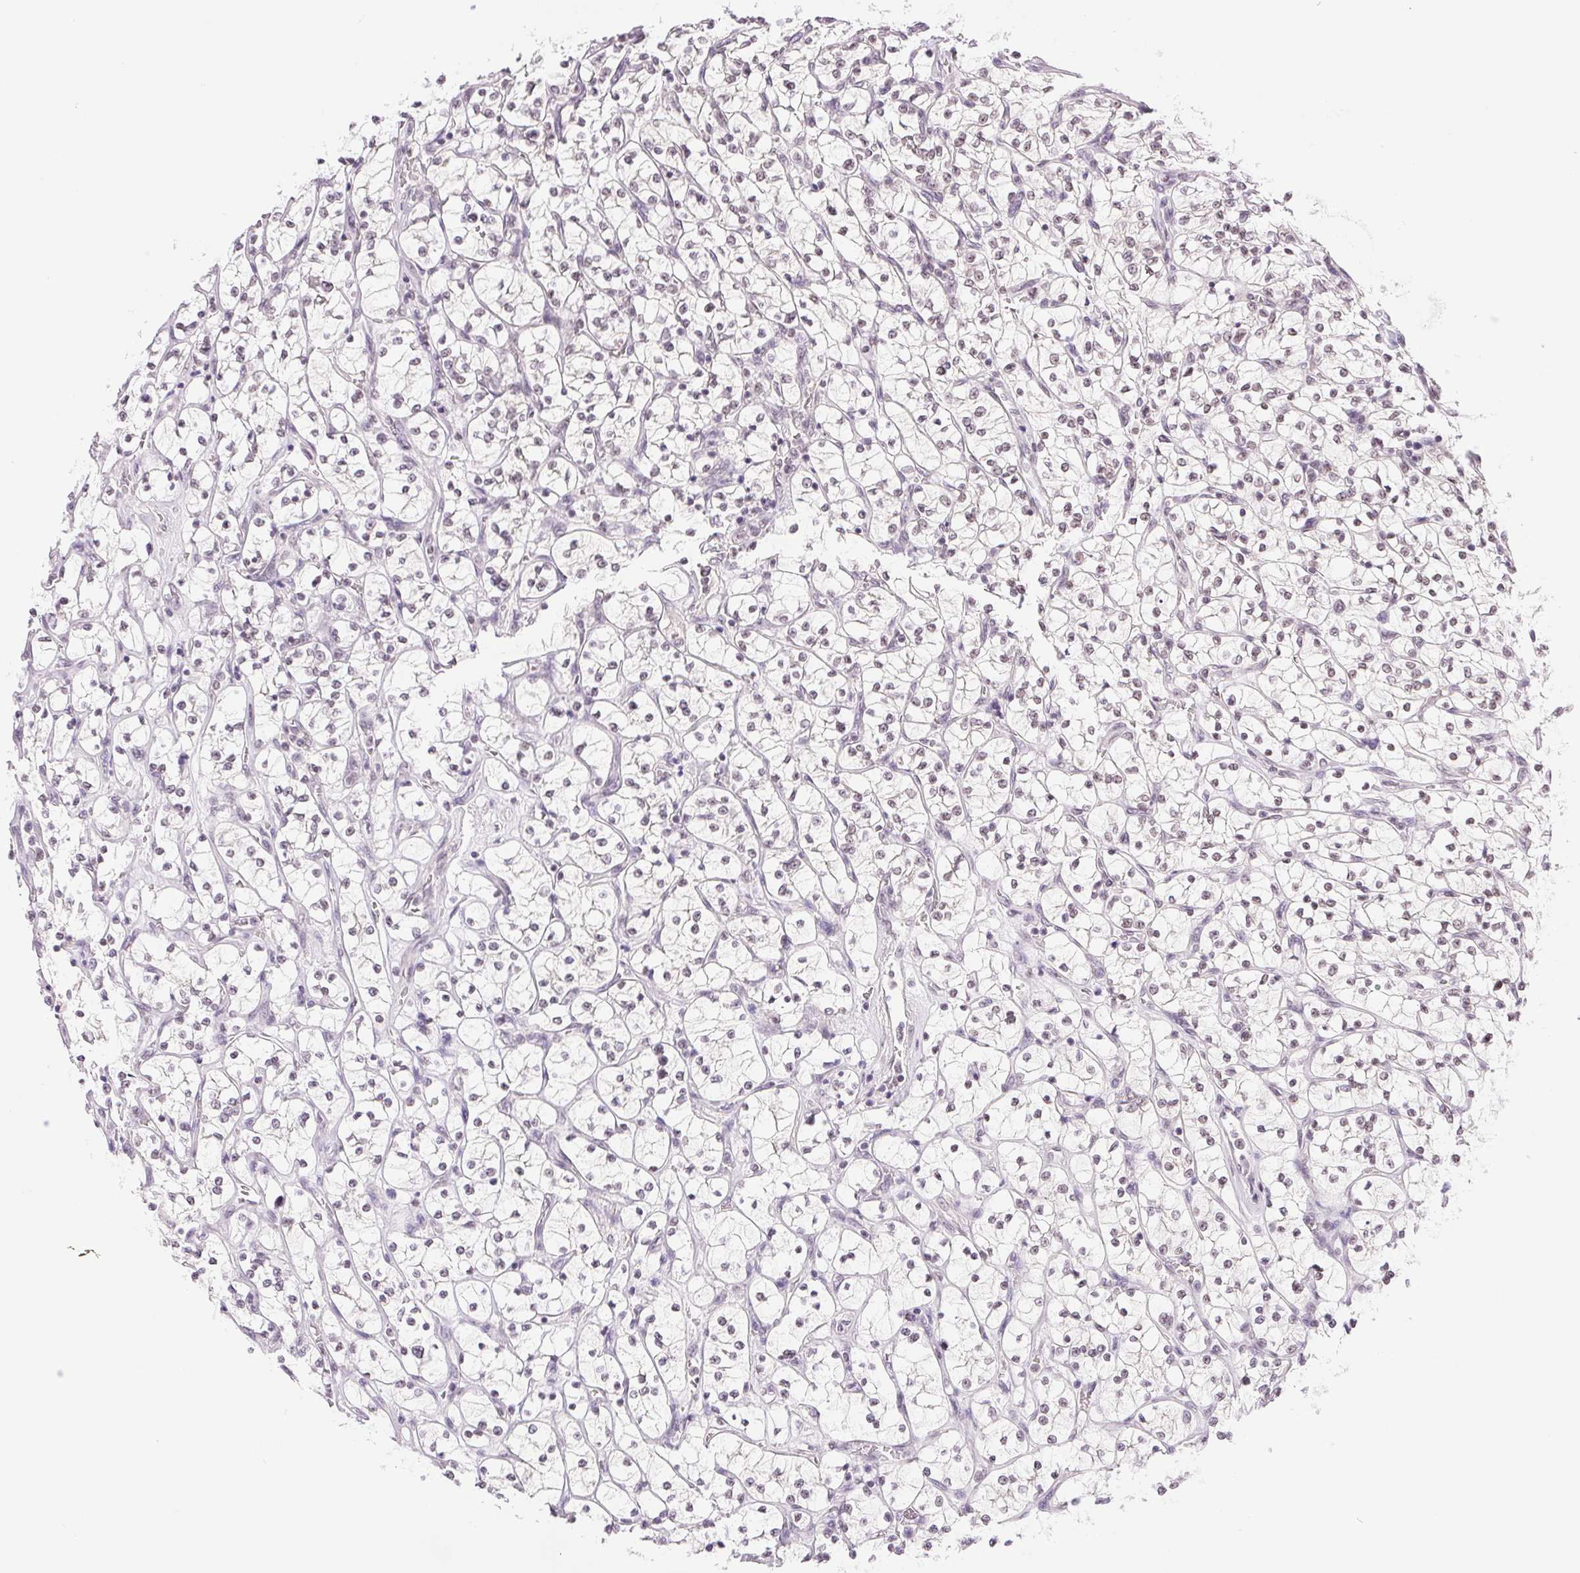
{"staining": {"intensity": "weak", "quantity": "<25%", "location": "nuclear"}, "tissue": "renal cancer", "cell_type": "Tumor cells", "image_type": "cancer", "snomed": [{"axis": "morphology", "description": "Adenocarcinoma, NOS"}, {"axis": "topography", "description": "Kidney"}], "caption": "High magnification brightfield microscopy of renal cancer stained with DAB (brown) and counterstained with hematoxylin (blue): tumor cells show no significant positivity. (DAB IHC visualized using brightfield microscopy, high magnification).", "gene": "RPRD1B", "patient": {"sex": "female", "age": 64}}